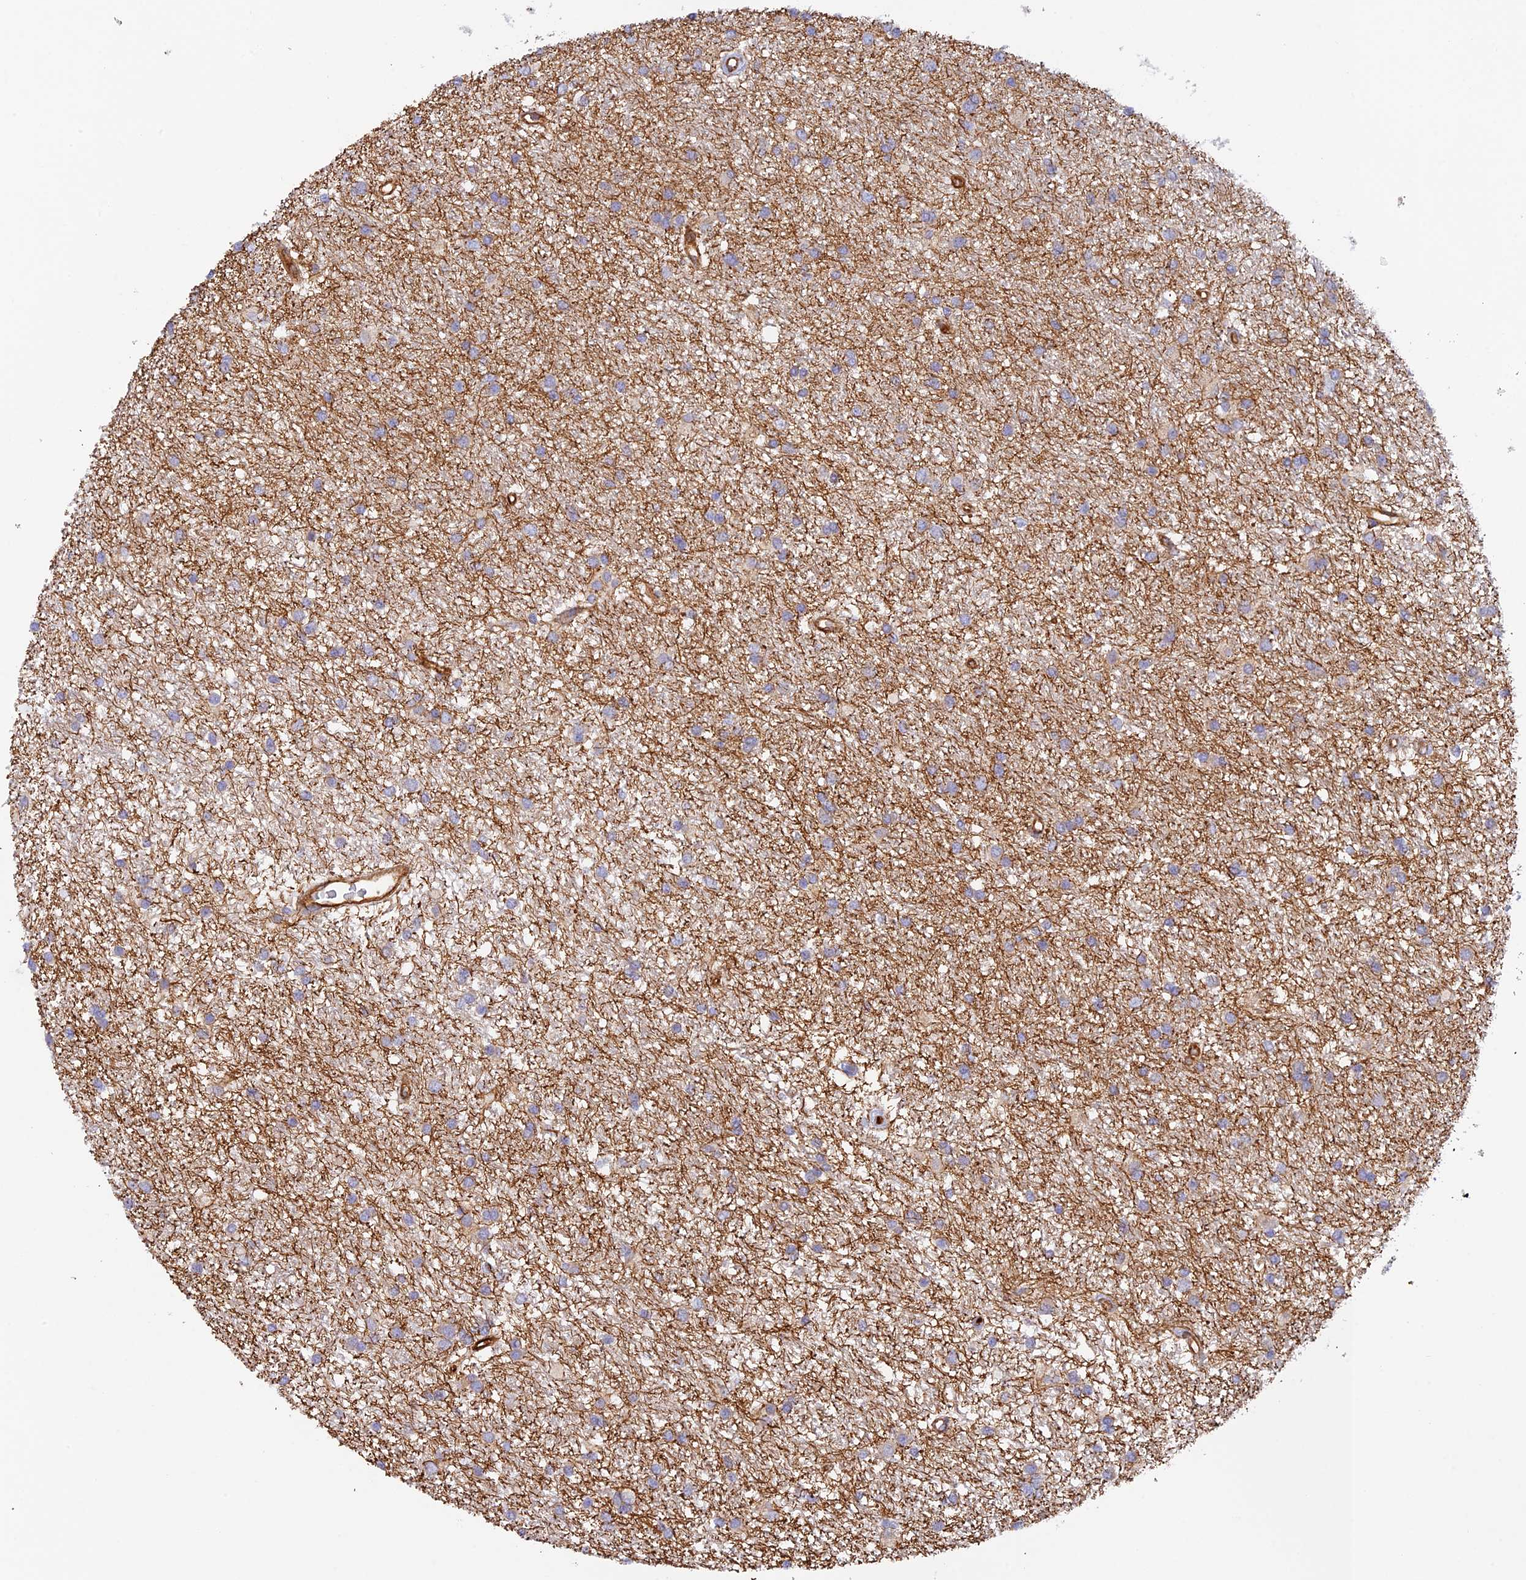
{"staining": {"intensity": "moderate", "quantity": "<25%", "location": "cytoplasmic/membranous"}, "tissue": "glioma", "cell_type": "Tumor cells", "image_type": "cancer", "snomed": [{"axis": "morphology", "description": "Glioma, malignant, High grade"}, {"axis": "topography", "description": "Brain"}], "caption": "Malignant glioma (high-grade) stained with a brown dye demonstrates moderate cytoplasmic/membranous positive staining in about <25% of tumor cells.", "gene": "MYO9A", "patient": {"sex": "male", "age": 77}}